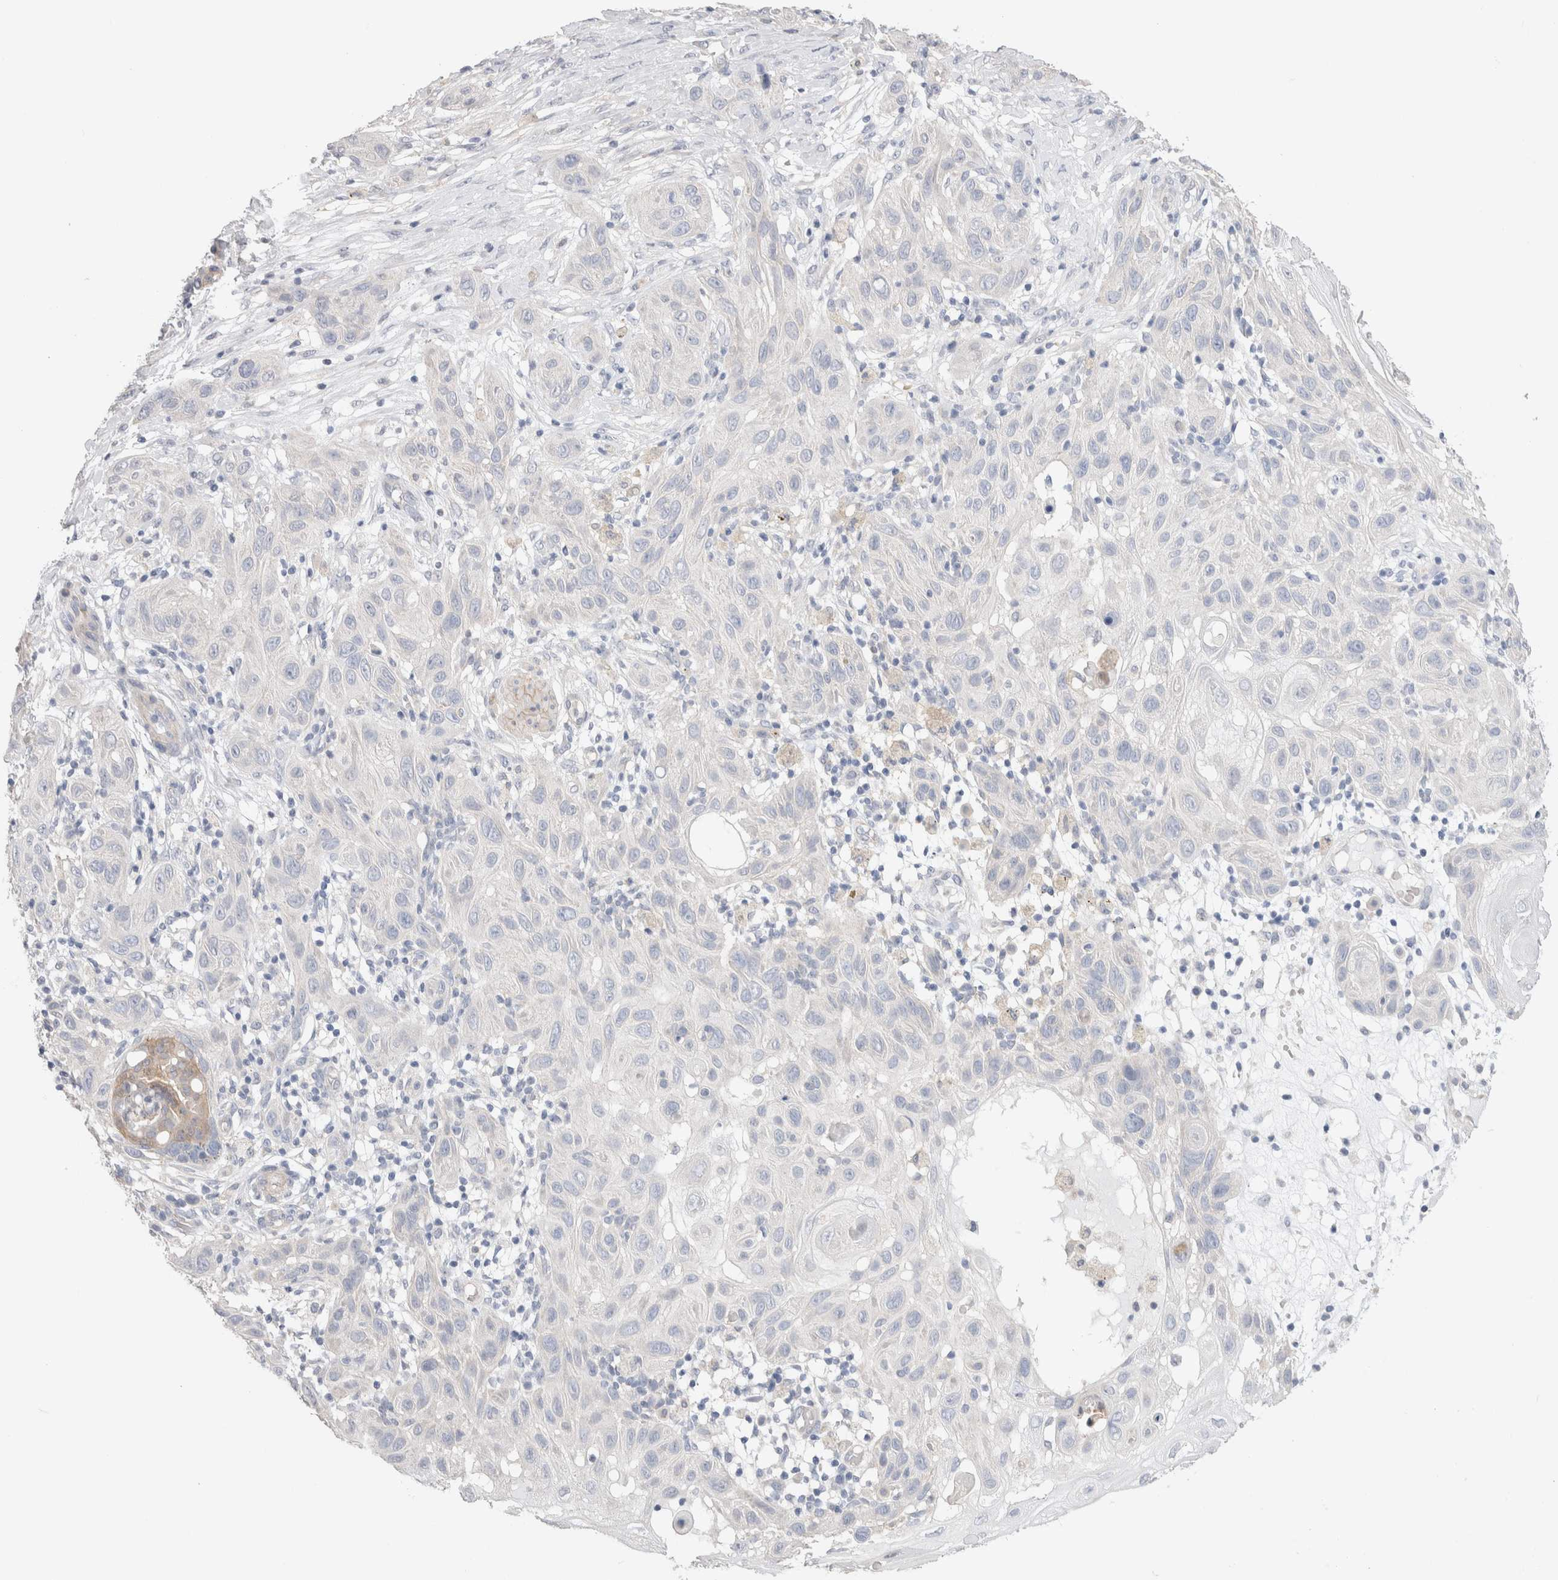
{"staining": {"intensity": "negative", "quantity": "none", "location": "none"}, "tissue": "skin cancer", "cell_type": "Tumor cells", "image_type": "cancer", "snomed": [{"axis": "morphology", "description": "Squamous cell carcinoma, NOS"}, {"axis": "topography", "description": "Skin"}], "caption": "Immunohistochemistry of skin squamous cell carcinoma exhibits no positivity in tumor cells.", "gene": "DMD", "patient": {"sex": "female", "age": 96}}